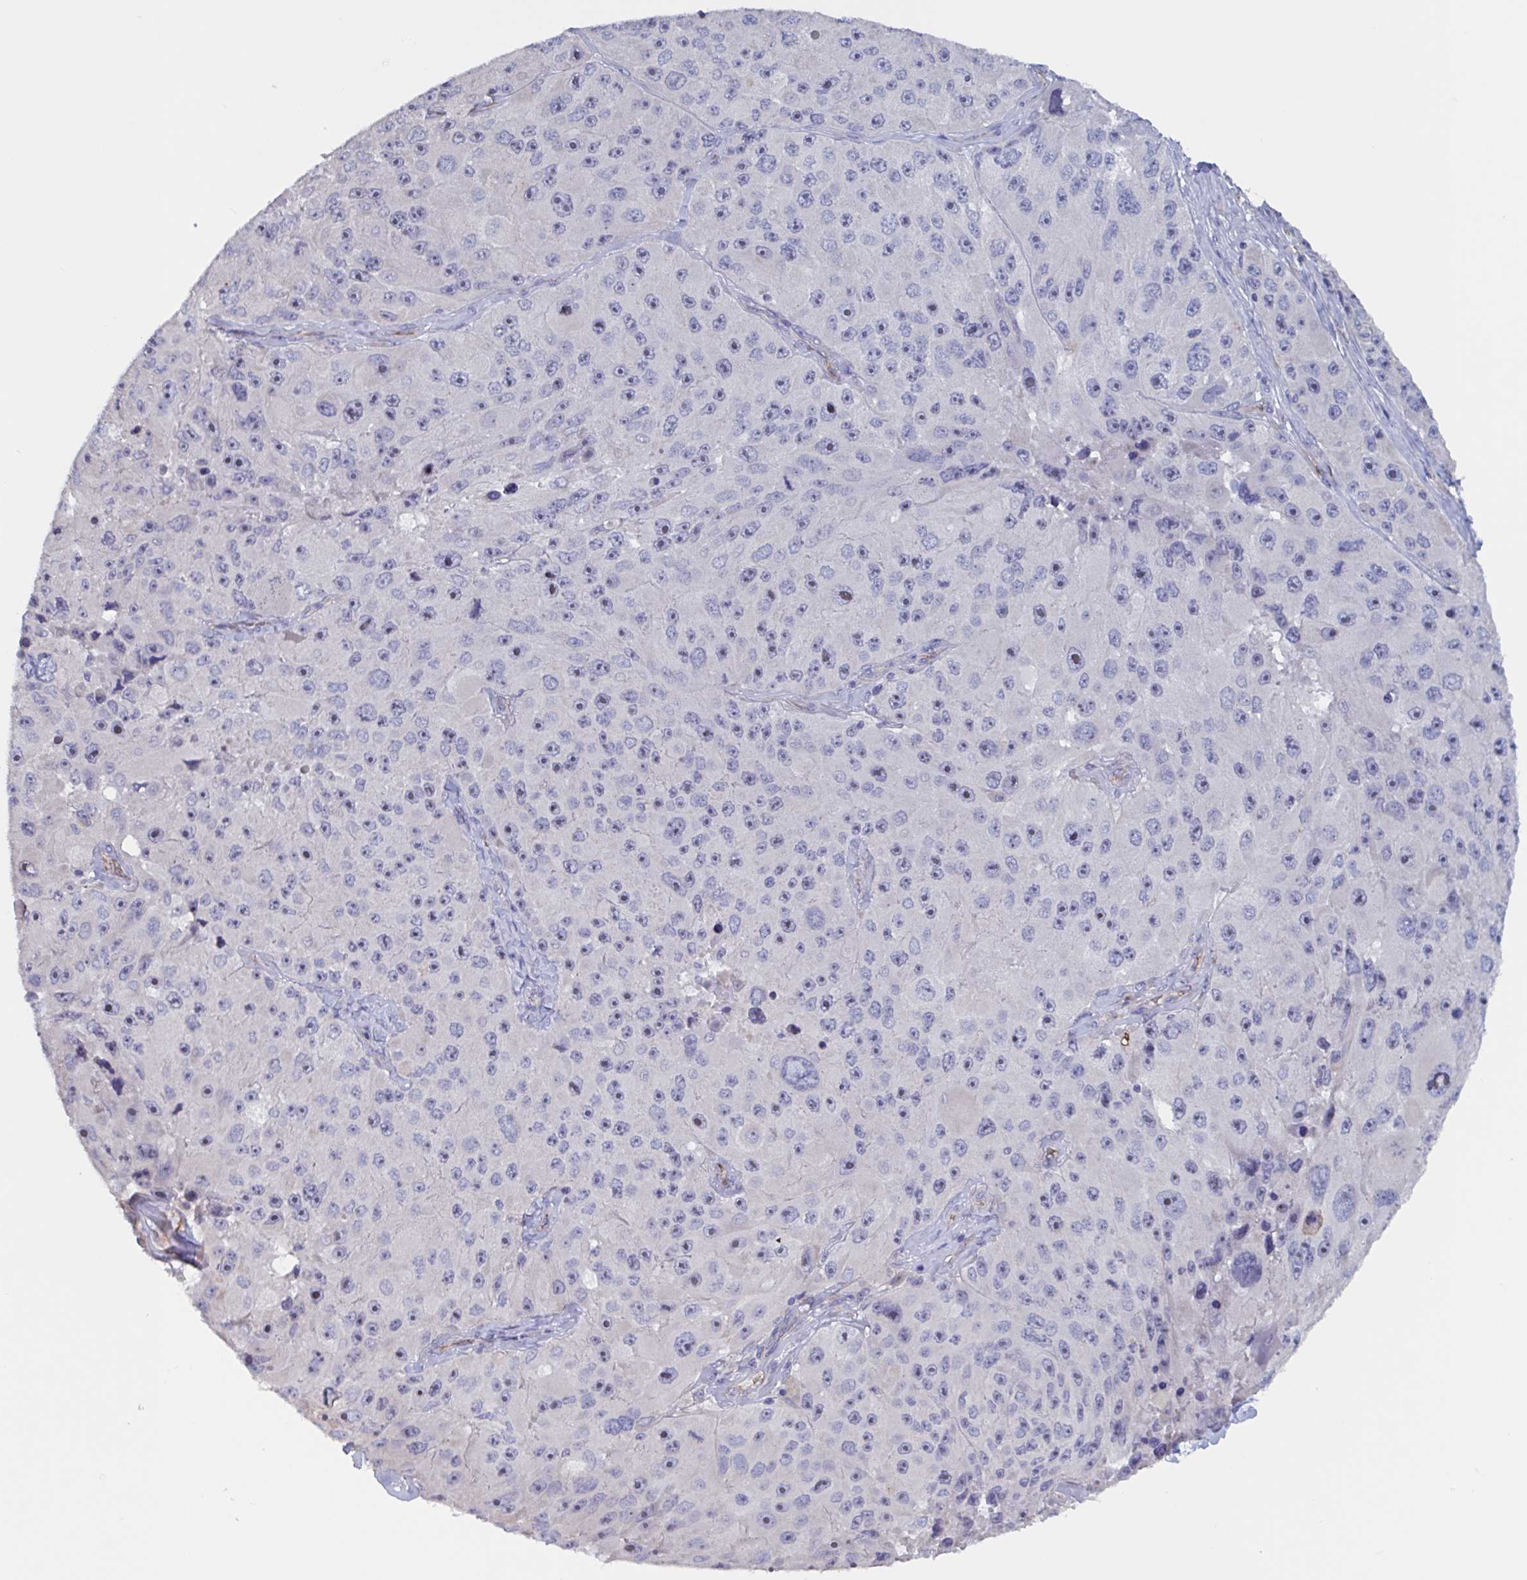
{"staining": {"intensity": "negative", "quantity": "none", "location": "none"}, "tissue": "melanoma", "cell_type": "Tumor cells", "image_type": "cancer", "snomed": [{"axis": "morphology", "description": "Malignant melanoma, Metastatic site"}, {"axis": "topography", "description": "Lymph node"}], "caption": "A histopathology image of human malignant melanoma (metastatic site) is negative for staining in tumor cells. (Brightfield microscopy of DAB (3,3'-diaminobenzidine) immunohistochemistry (IHC) at high magnification).", "gene": "ST14", "patient": {"sex": "male", "age": 62}}